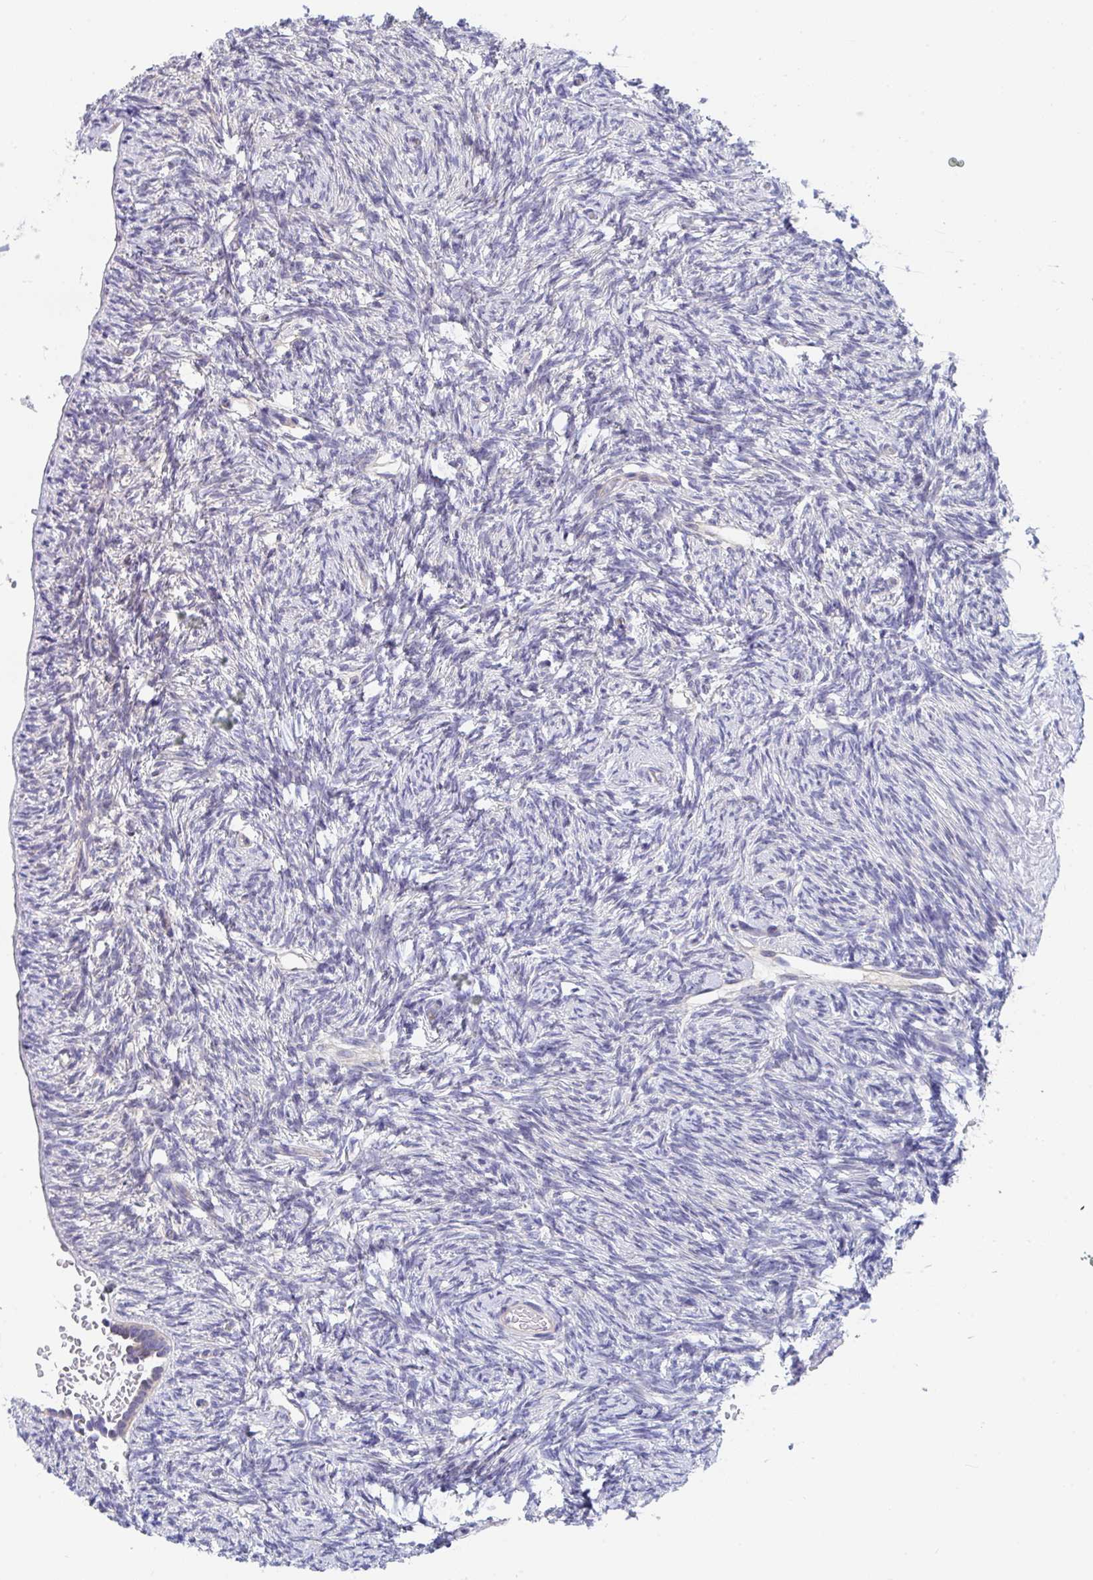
{"staining": {"intensity": "negative", "quantity": "none", "location": "none"}, "tissue": "ovary", "cell_type": "Follicle cells", "image_type": "normal", "snomed": [{"axis": "morphology", "description": "Normal tissue, NOS"}, {"axis": "topography", "description": "Ovary"}], "caption": "Follicle cells show no significant positivity in normal ovary.", "gene": "P2RX3", "patient": {"sex": "female", "age": 33}}